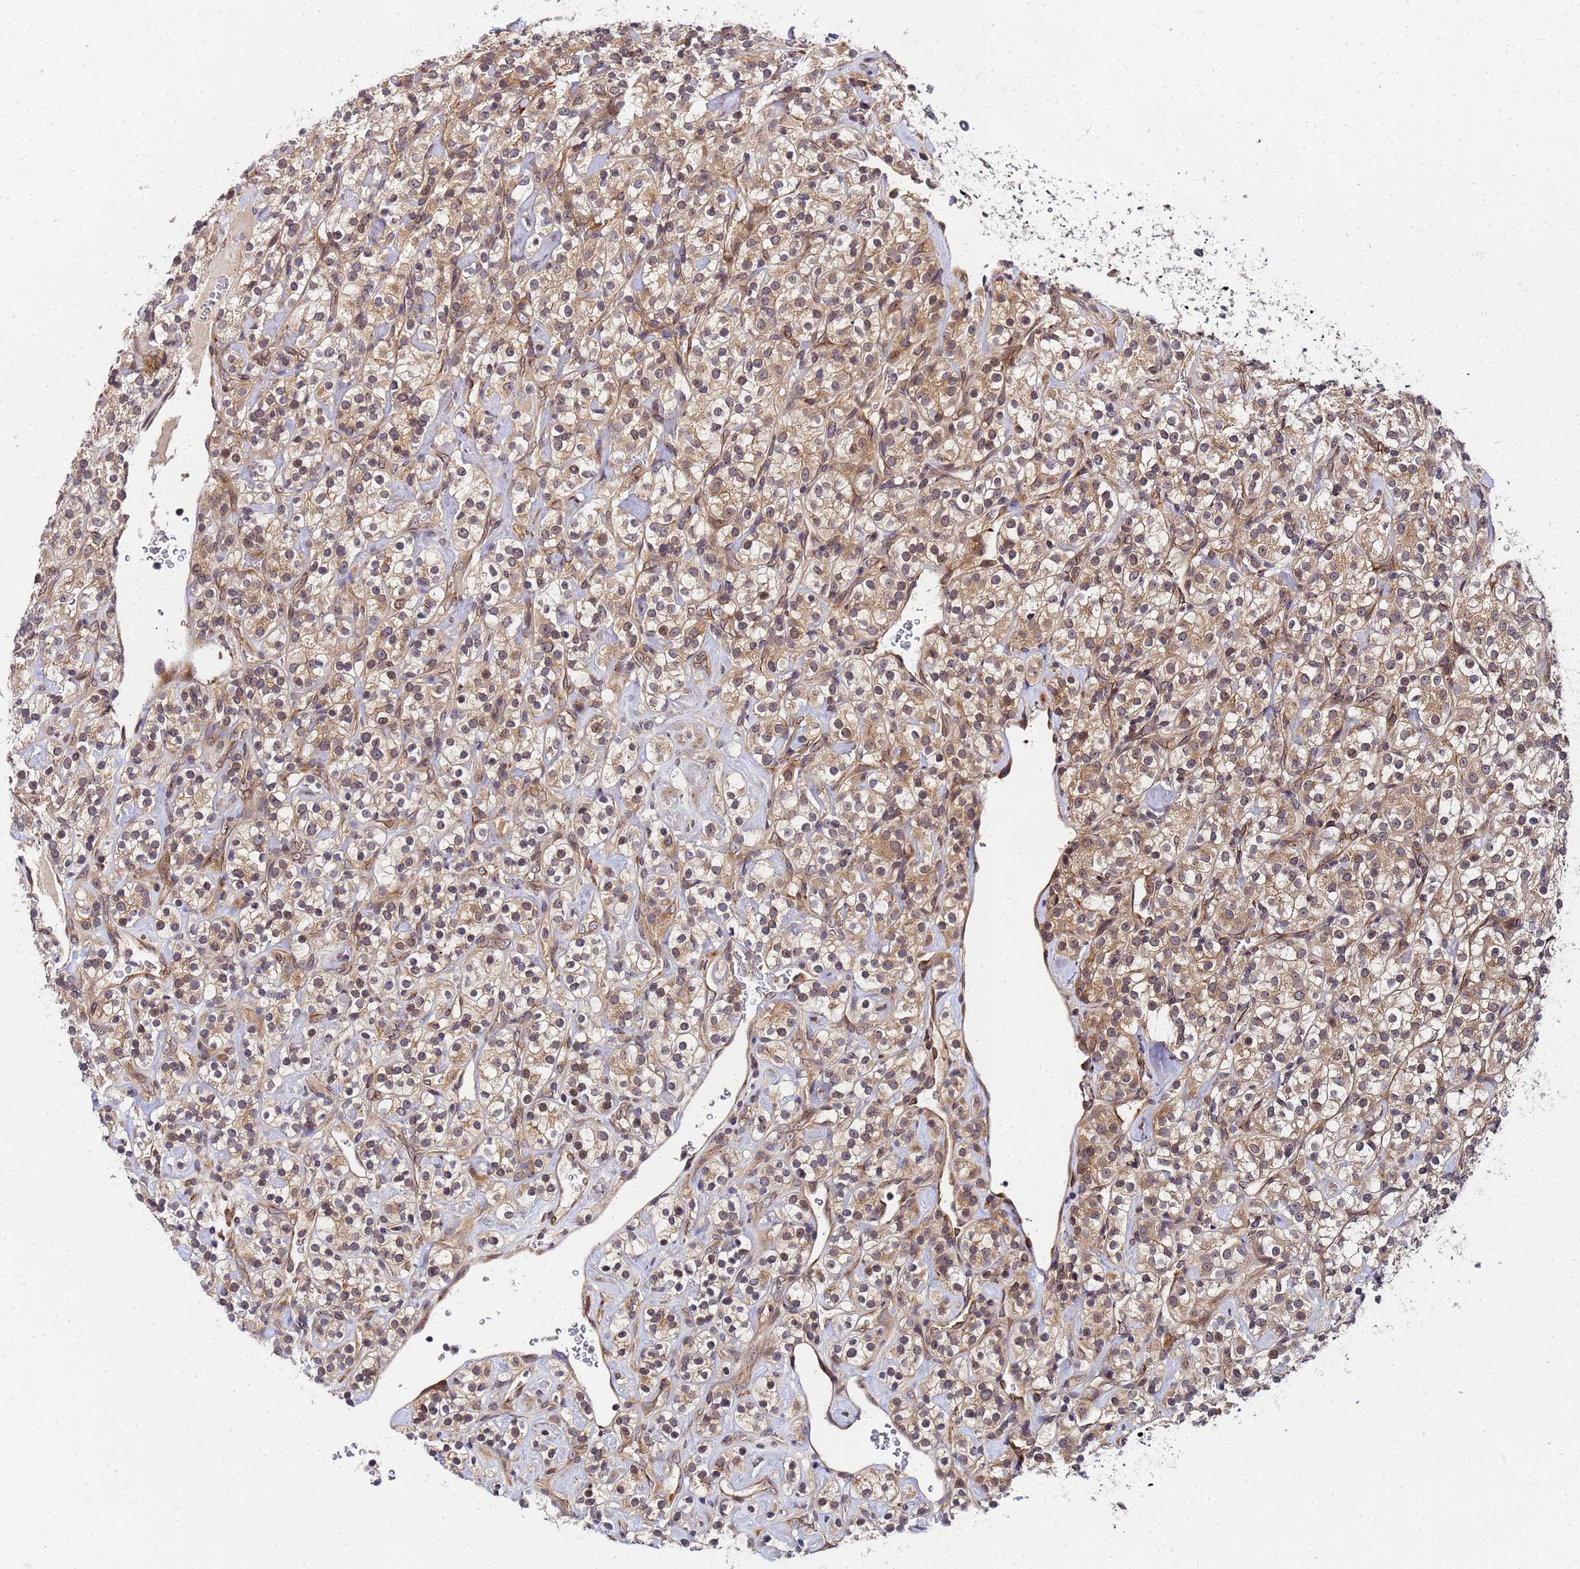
{"staining": {"intensity": "moderate", "quantity": ">75%", "location": "cytoplasmic/membranous"}, "tissue": "renal cancer", "cell_type": "Tumor cells", "image_type": "cancer", "snomed": [{"axis": "morphology", "description": "Adenocarcinoma, NOS"}, {"axis": "topography", "description": "Kidney"}], "caption": "Human renal cancer stained with a brown dye displays moderate cytoplasmic/membranous positive positivity in approximately >75% of tumor cells.", "gene": "UNC93B1", "patient": {"sex": "male", "age": 77}}